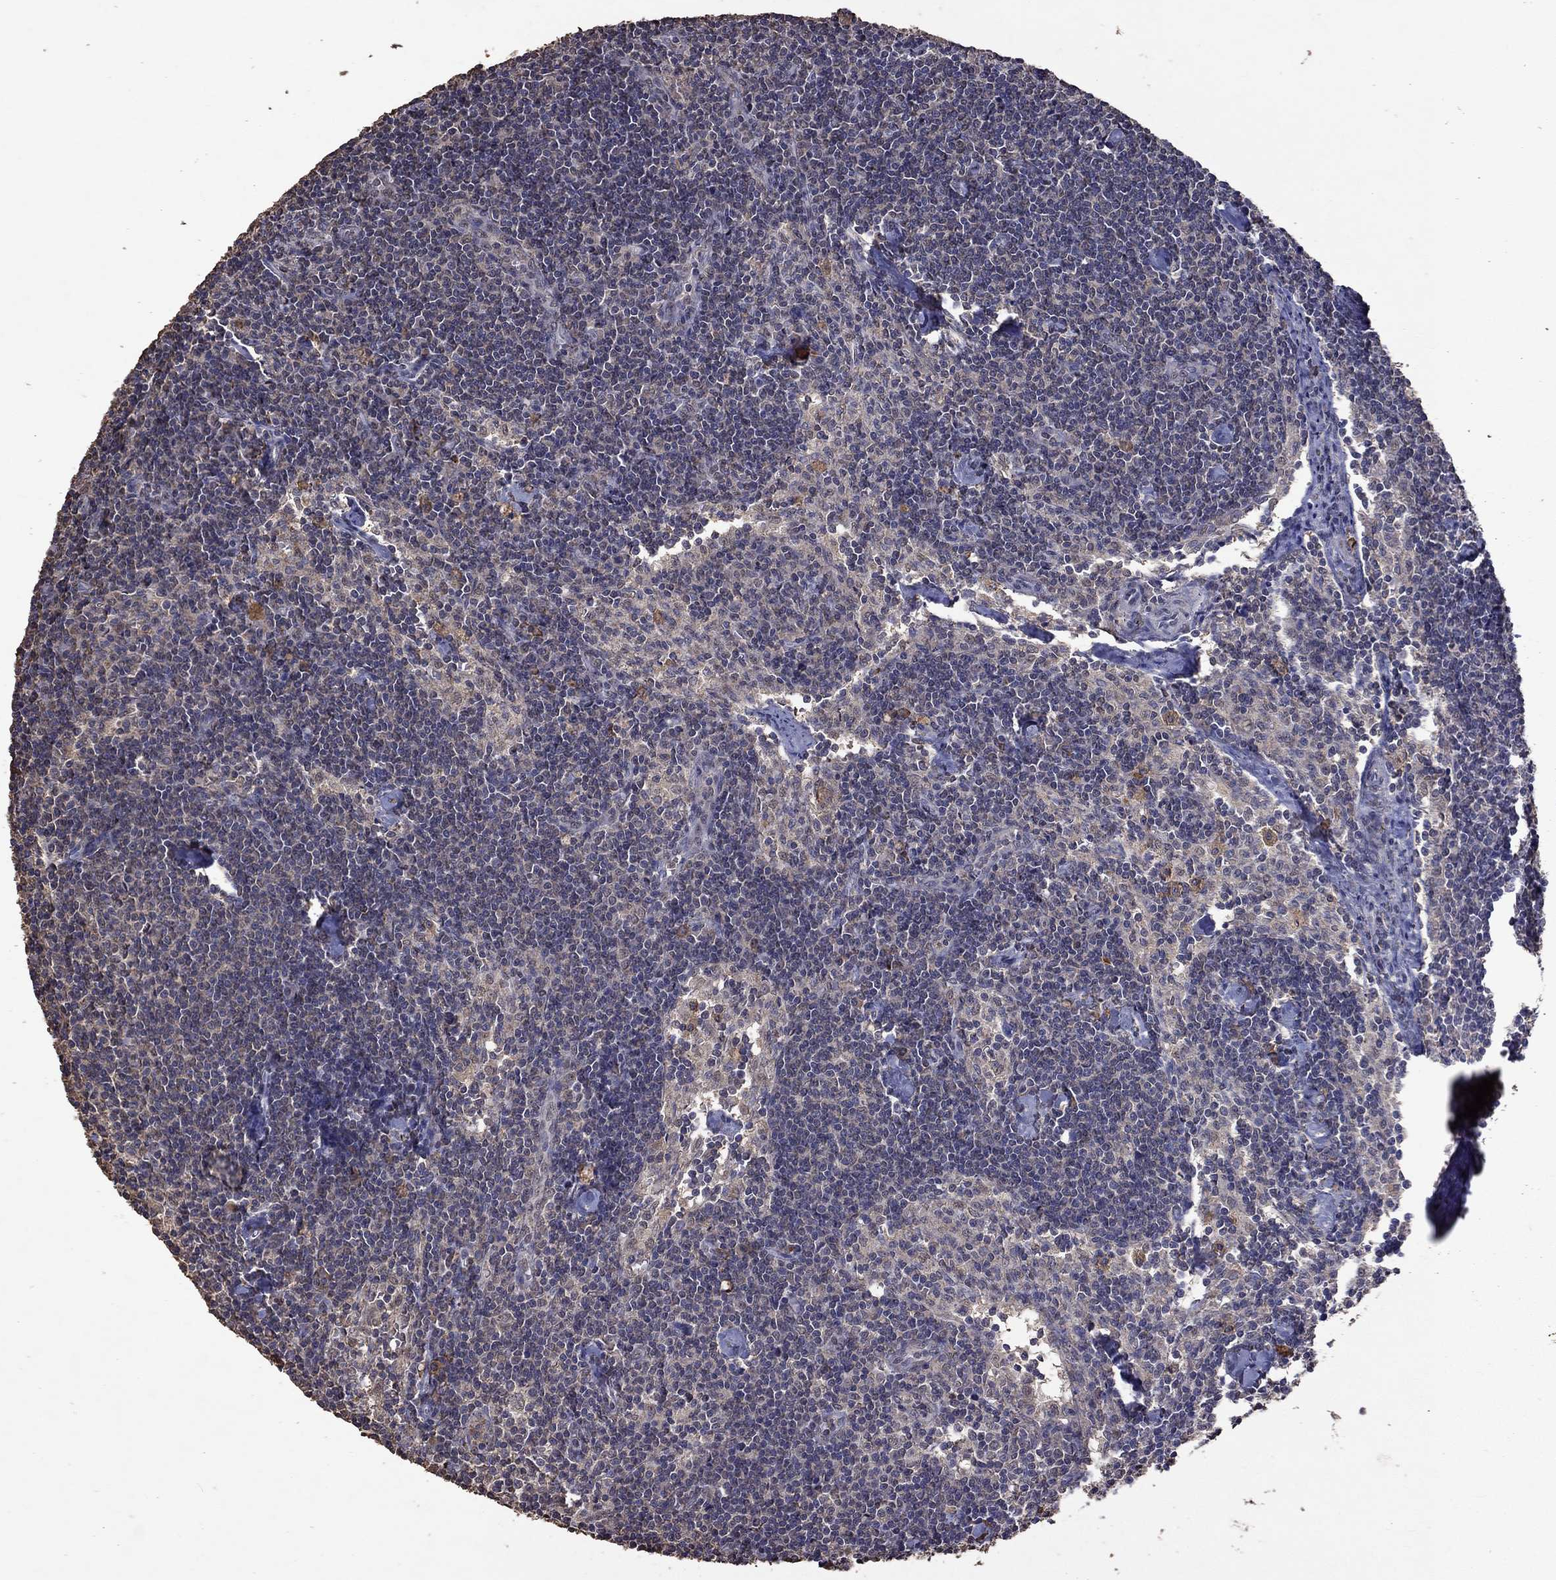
{"staining": {"intensity": "negative", "quantity": "none", "location": "none"}, "tissue": "lymph node", "cell_type": "Germinal center cells", "image_type": "normal", "snomed": [{"axis": "morphology", "description": "Normal tissue, NOS"}, {"axis": "topography", "description": "Lymph node"}], "caption": "An immunohistochemistry (IHC) micrograph of benign lymph node is shown. There is no staining in germinal center cells of lymph node. (Stains: DAB (3,3'-diaminobenzidine) immunohistochemistry (IHC) with hematoxylin counter stain, Microscopy: brightfield microscopy at high magnification).", "gene": "SERPINA5", "patient": {"sex": "female", "age": 51}}